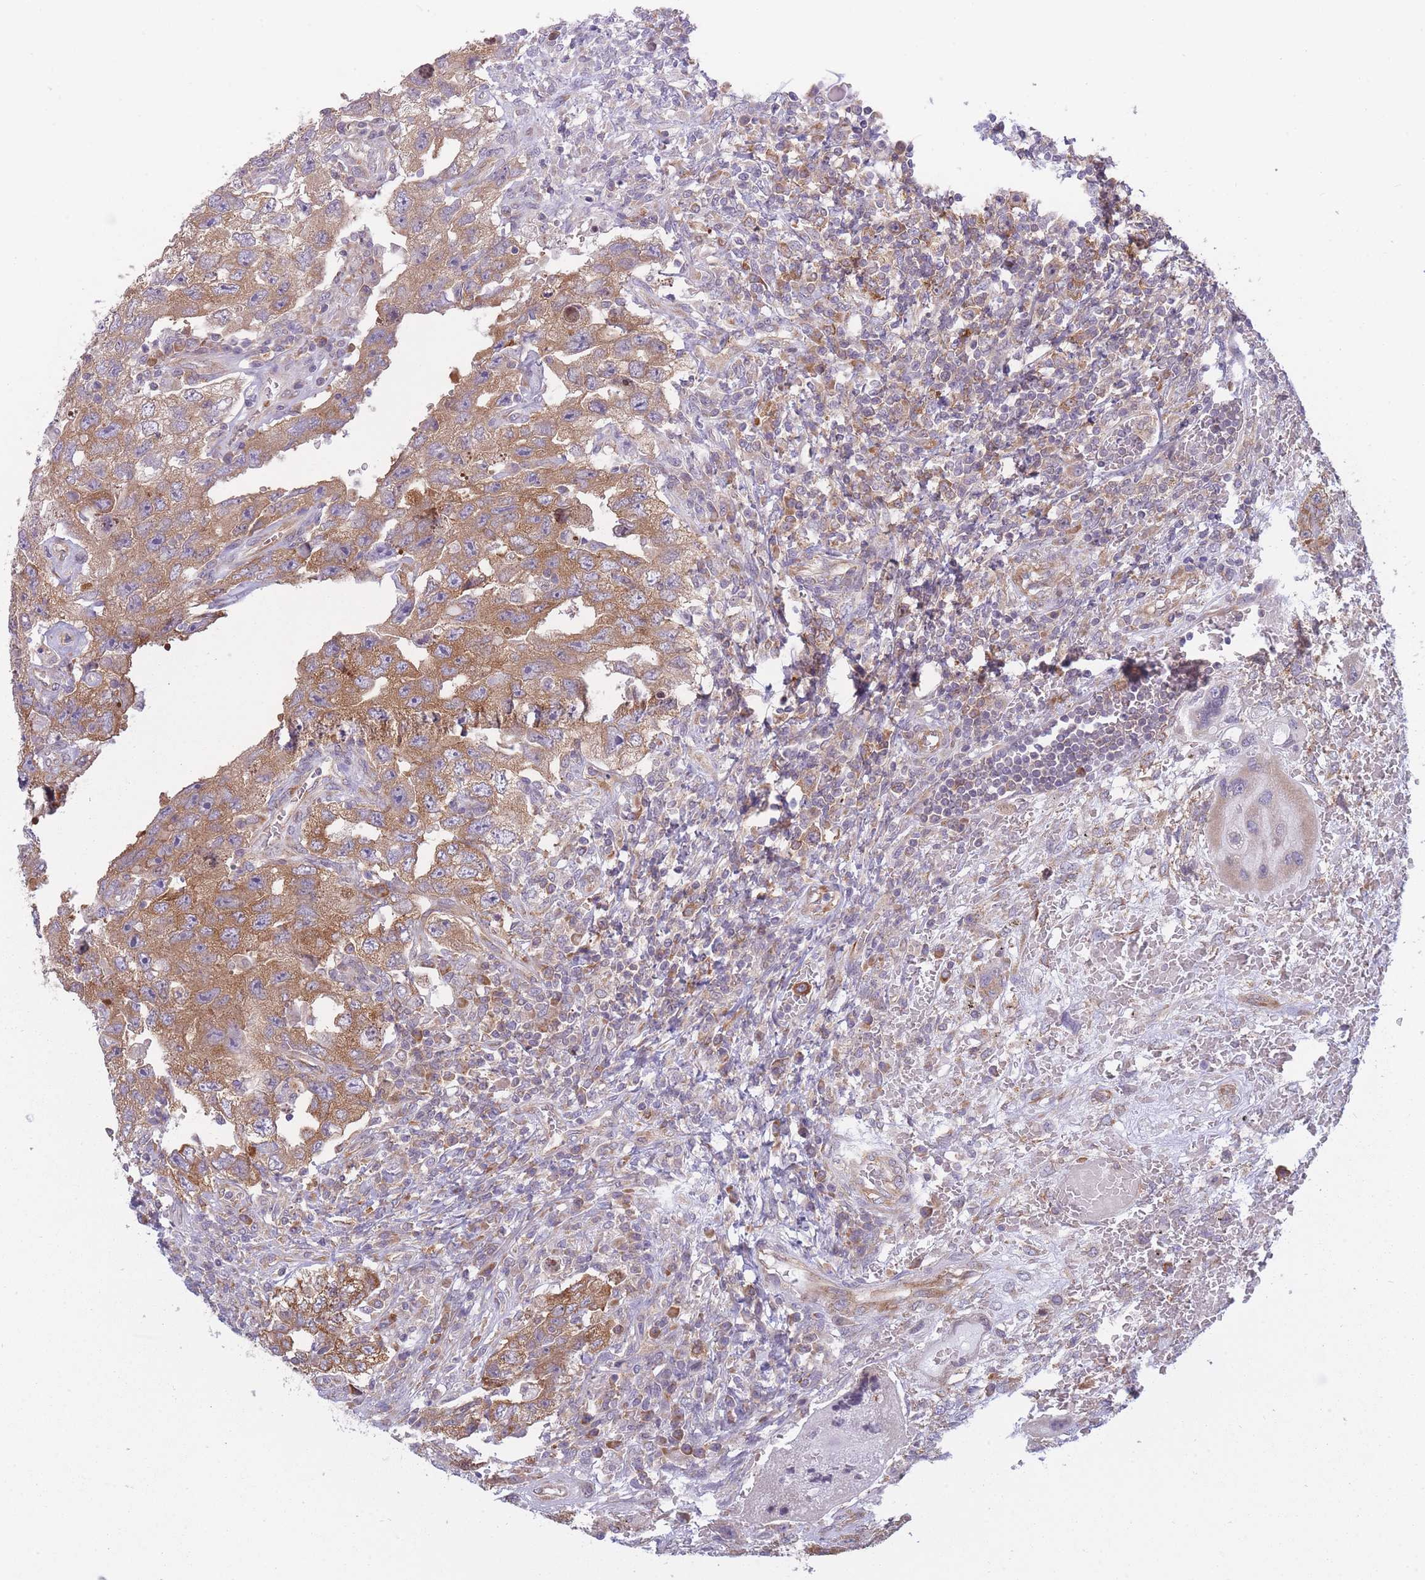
{"staining": {"intensity": "moderate", "quantity": ">75%", "location": "cytoplasmic/membranous"}, "tissue": "testis cancer", "cell_type": "Tumor cells", "image_type": "cancer", "snomed": [{"axis": "morphology", "description": "Carcinoma, Embryonal, NOS"}, {"axis": "topography", "description": "Testis"}], "caption": "Immunohistochemistry (IHC) image of neoplastic tissue: human embryonal carcinoma (testis) stained using immunohistochemistry (IHC) reveals medium levels of moderate protein expression localized specifically in the cytoplasmic/membranous of tumor cells, appearing as a cytoplasmic/membranous brown color.", "gene": "CCDC124", "patient": {"sex": "male", "age": 26}}